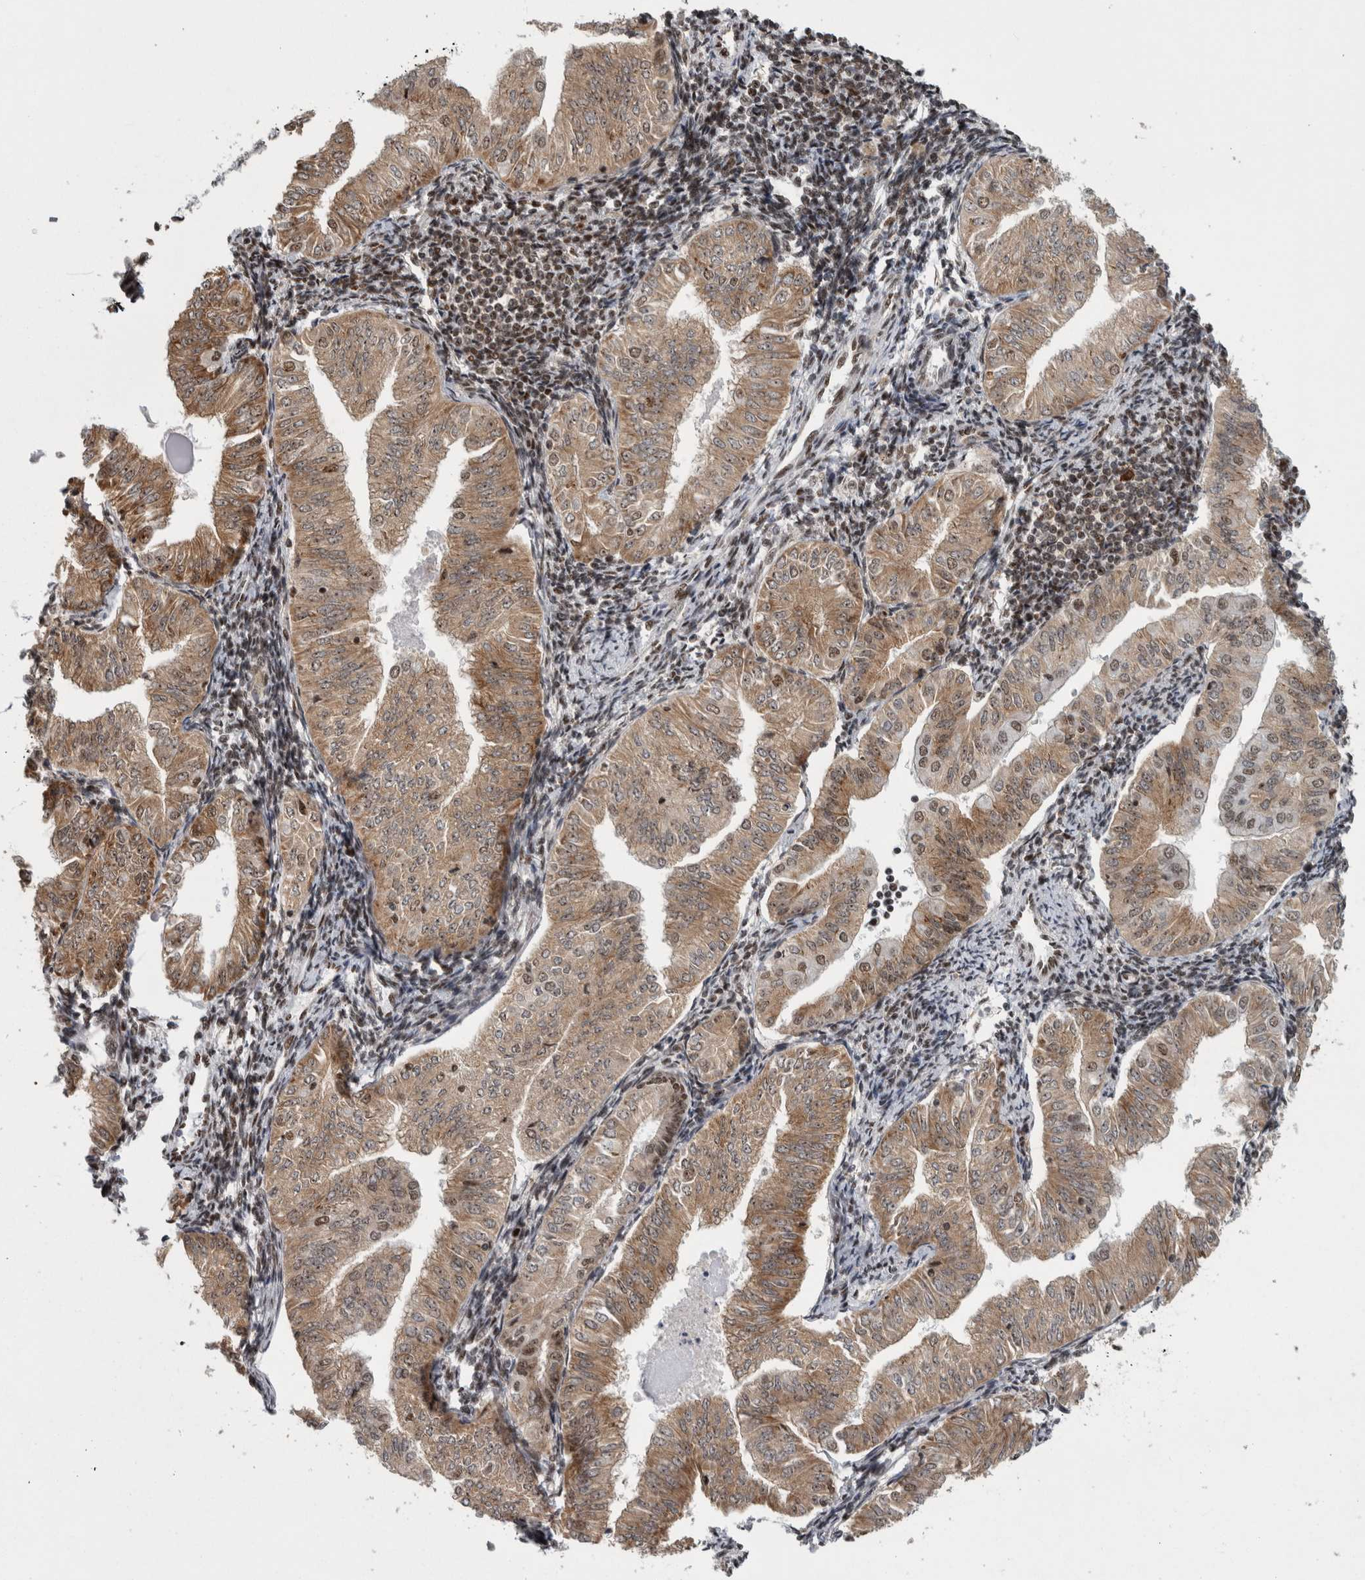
{"staining": {"intensity": "moderate", "quantity": ">75%", "location": "cytoplasmic/membranous,nuclear"}, "tissue": "endometrial cancer", "cell_type": "Tumor cells", "image_type": "cancer", "snomed": [{"axis": "morphology", "description": "Normal tissue, NOS"}, {"axis": "morphology", "description": "Adenocarcinoma, NOS"}, {"axis": "topography", "description": "Endometrium"}], "caption": "Immunohistochemical staining of human adenocarcinoma (endometrial) exhibits moderate cytoplasmic/membranous and nuclear protein expression in about >75% of tumor cells.", "gene": "NCL", "patient": {"sex": "female", "age": 53}}